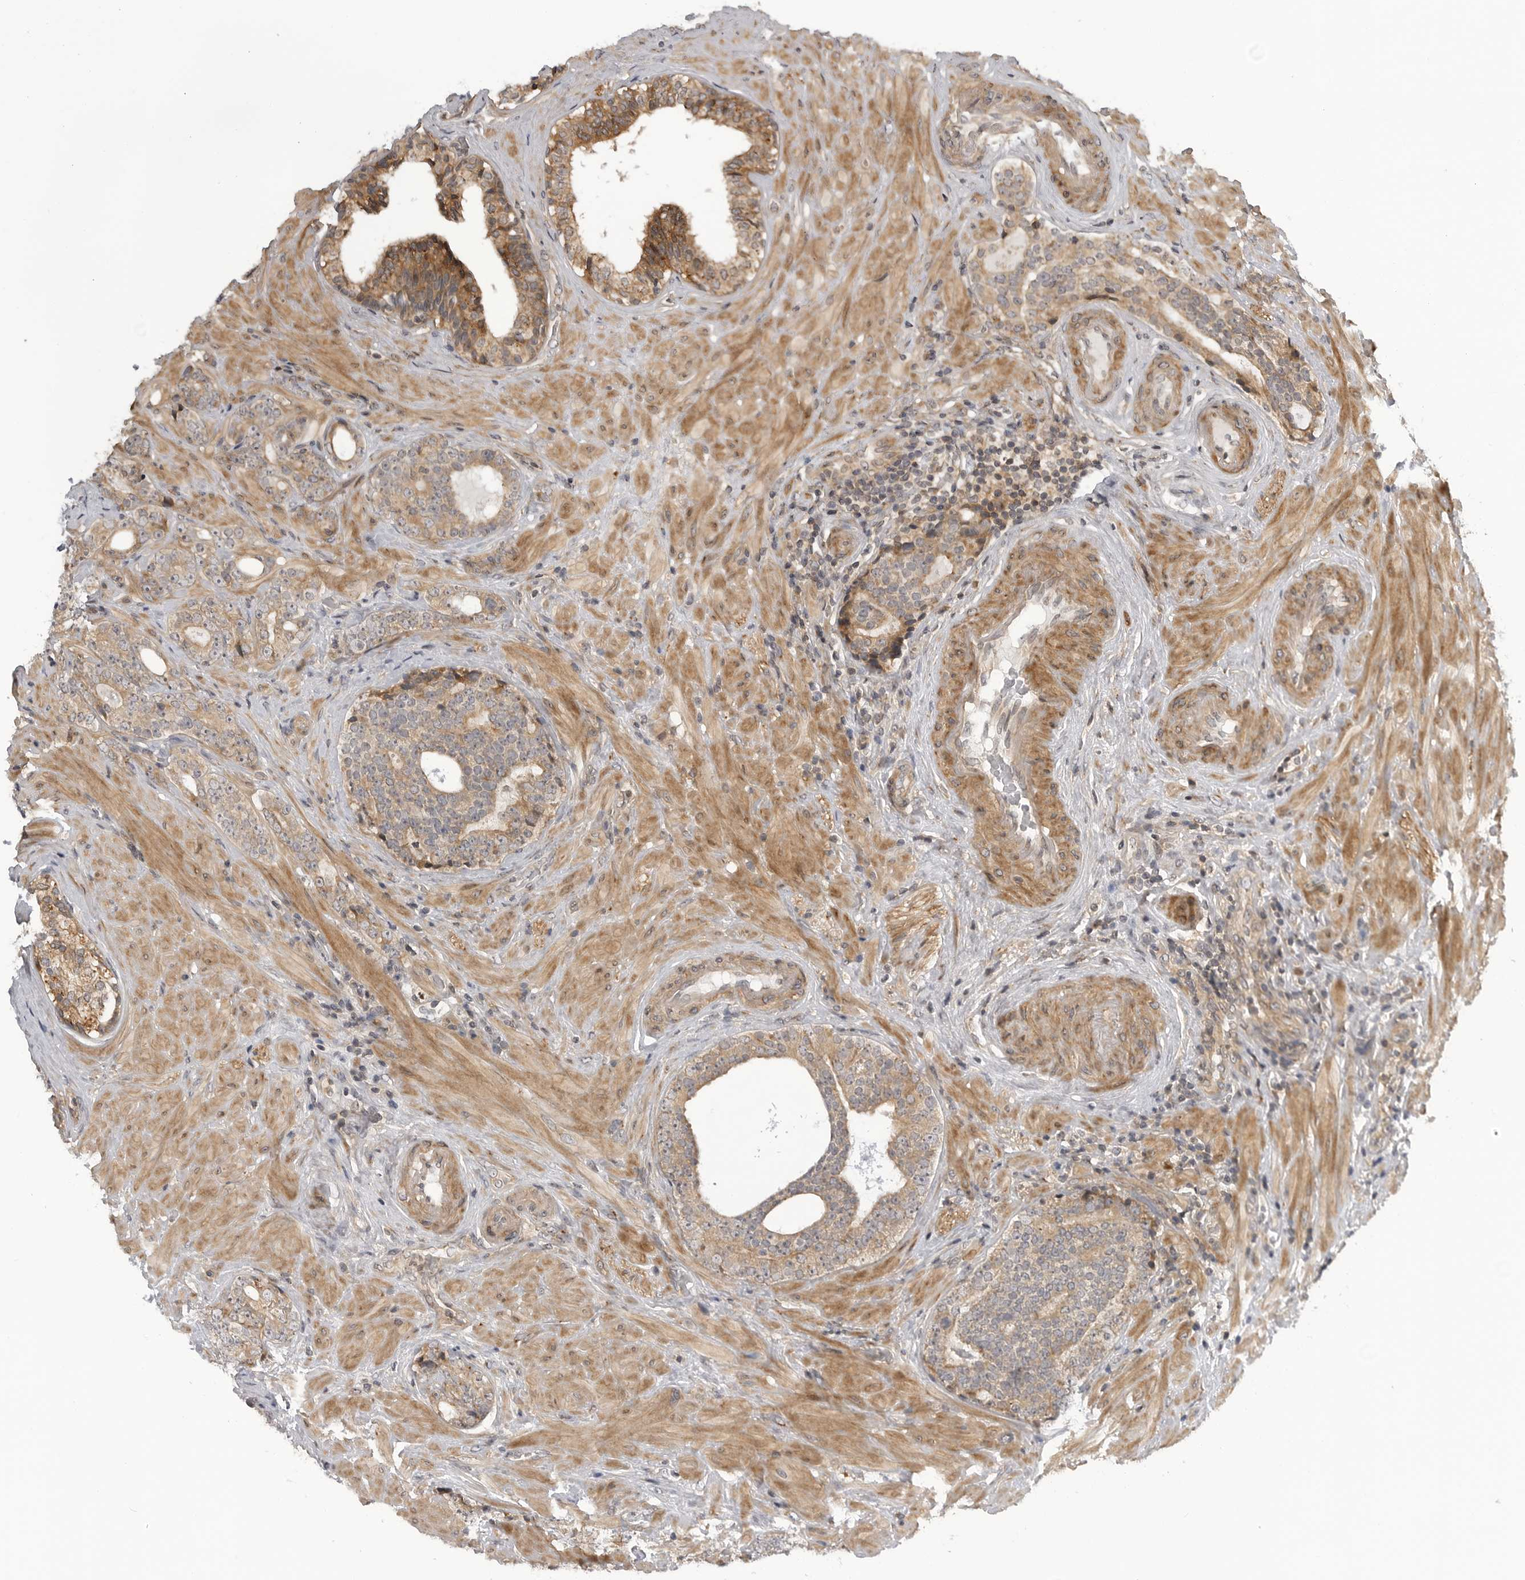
{"staining": {"intensity": "weak", "quantity": ">75%", "location": "cytoplasmic/membranous"}, "tissue": "prostate cancer", "cell_type": "Tumor cells", "image_type": "cancer", "snomed": [{"axis": "morphology", "description": "Adenocarcinoma, High grade"}, {"axis": "topography", "description": "Prostate"}], "caption": "The histopathology image shows a brown stain indicating the presence of a protein in the cytoplasmic/membranous of tumor cells in prostate cancer. (IHC, brightfield microscopy, high magnification).", "gene": "LRRC45", "patient": {"sex": "male", "age": 56}}